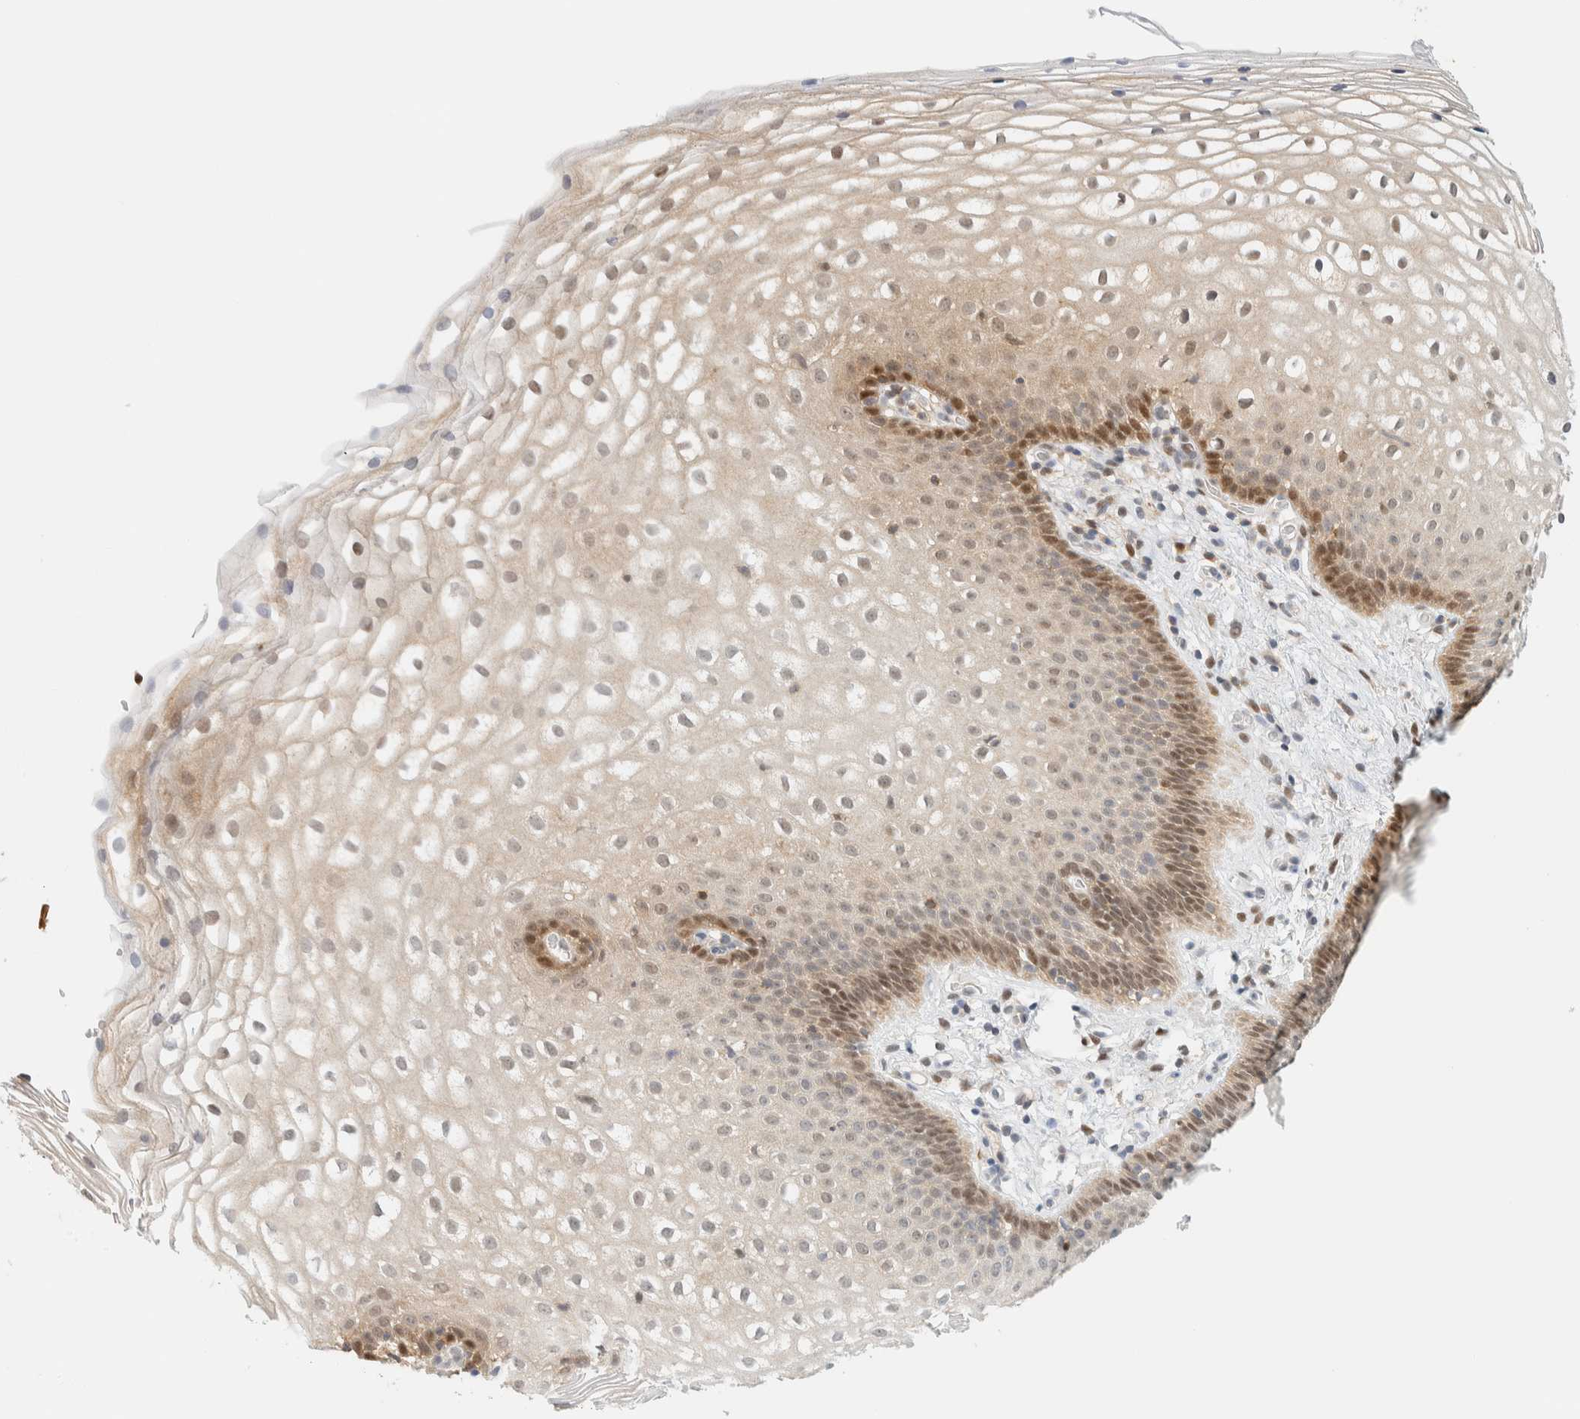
{"staining": {"intensity": "moderate", "quantity": "25%-75%", "location": "cytoplasmic/membranous,nuclear"}, "tissue": "cervix", "cell_type": "Squamous epithelial cells", "image_type": "normal", "snomed": [{"axis": "morphology", "description": "Normal tissue, NOS"}, {"axis": "topography", "description": "Cervix"}], "caption": "A medium amount of moderate cytoplasmic/membranous,nuclear positivity is appreciated in about 25%-75% of squamous epithelial cells in benign cervix. The staining was performed using DAB (3,3'-diaminobenzidine), with brown indicating positive protein expression. Nuclei are stained blue with hematoxylin.", "gene": "ZBTB37", "patient": {"sex": "female", "age": 72}}